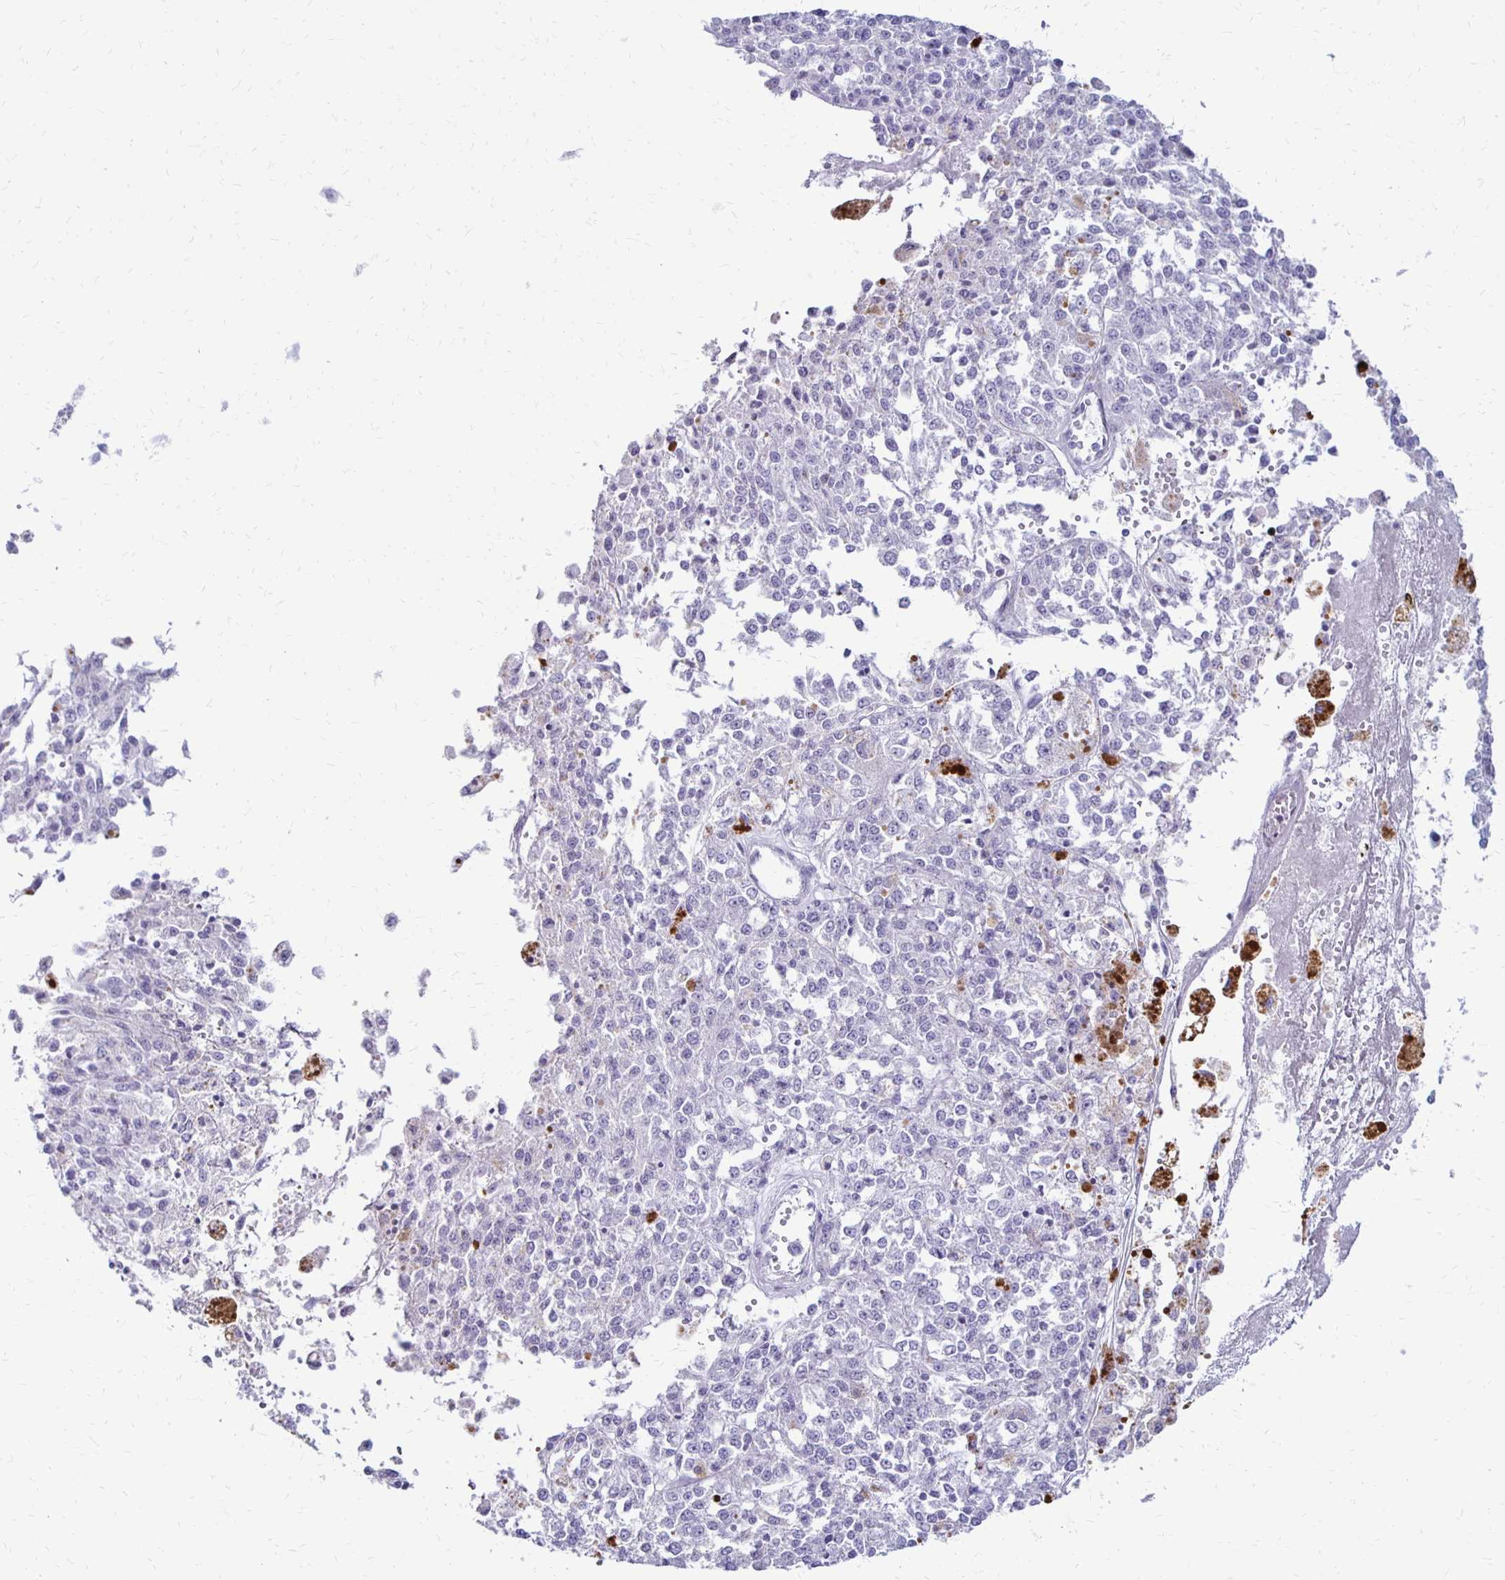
{"staining": {"intensity": "negative", "quantity": "none", "location": "none"}, "tissue": "melanoma", "cell_type": "Tumor cells", "image_type": "cancer", "snomed": [{"axis": "morphology", "description": "Malignant melanoma, Metastatic site"}, {"axis": "topography", "description": "Lymph node"}], "caption": "This is an IHC micrograph of human malignant melanoma (metastatic site). There is no positivity in tumor cells.", "gene": "RYR1", "patient": {"sex": "female", "age": 64}}